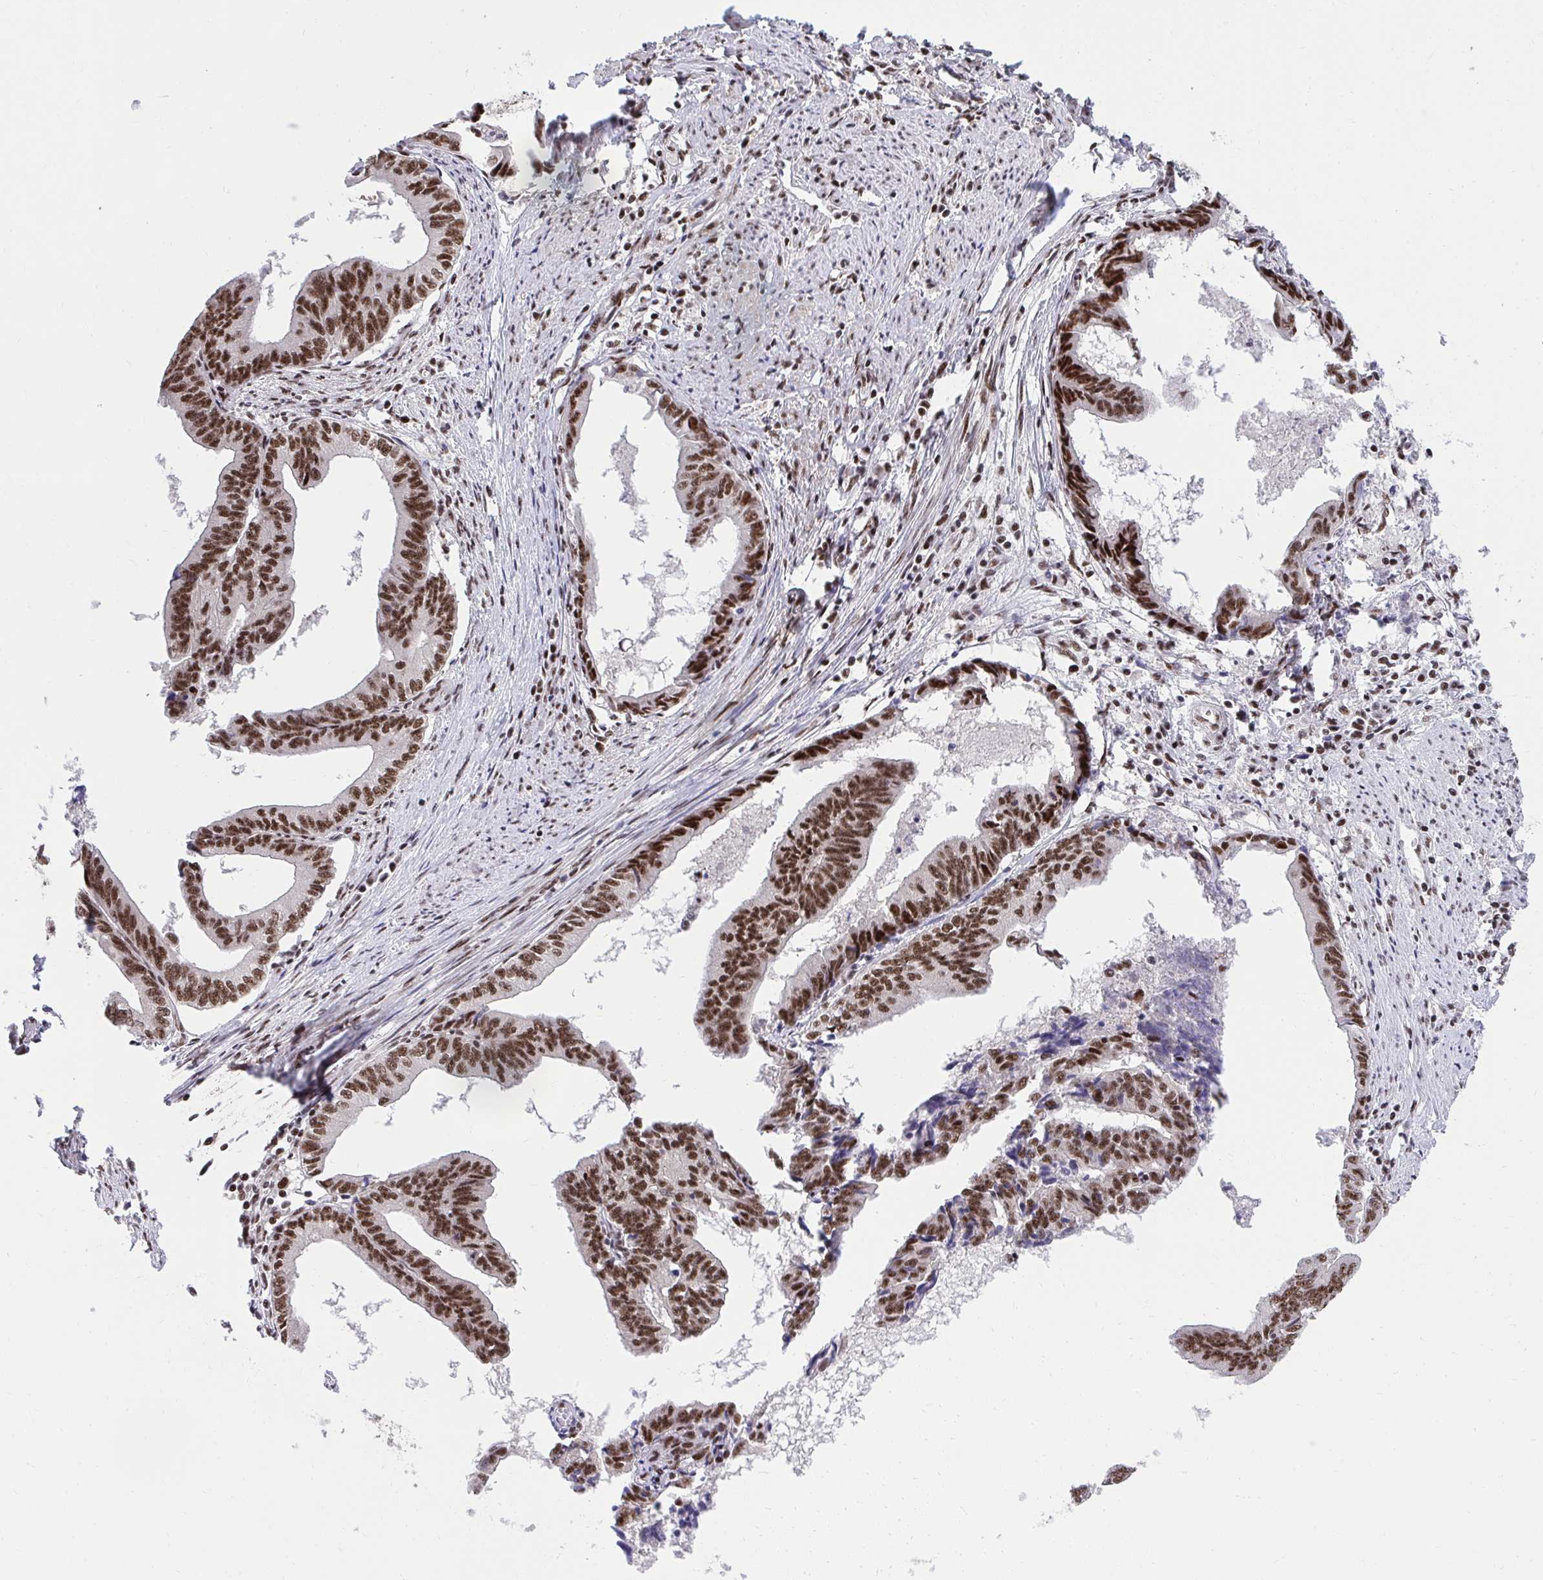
{"staining": {"intensity": "strong", "quantity": ">75%", "location": "nuclear"}, "tissue": "endometrial cancer", "cell_type": "Tumor cells", "image_type": "cancer", "snomed": [{"axis": "morphology", "description": "Adenocarcinoma, NOS"}, {"axis": "topography", "description": "Endometrium"}], "caption": "Brown immunohistochemical staining in human adenocarcinoma (endometrial) exhibits strong nuclear staining in about >75% of tumor cells. (DAB = brown stain, brightfield microscopy at high magnification).", "gene": "SYNE4", "patient": {"sex": "female", "age": 65}}